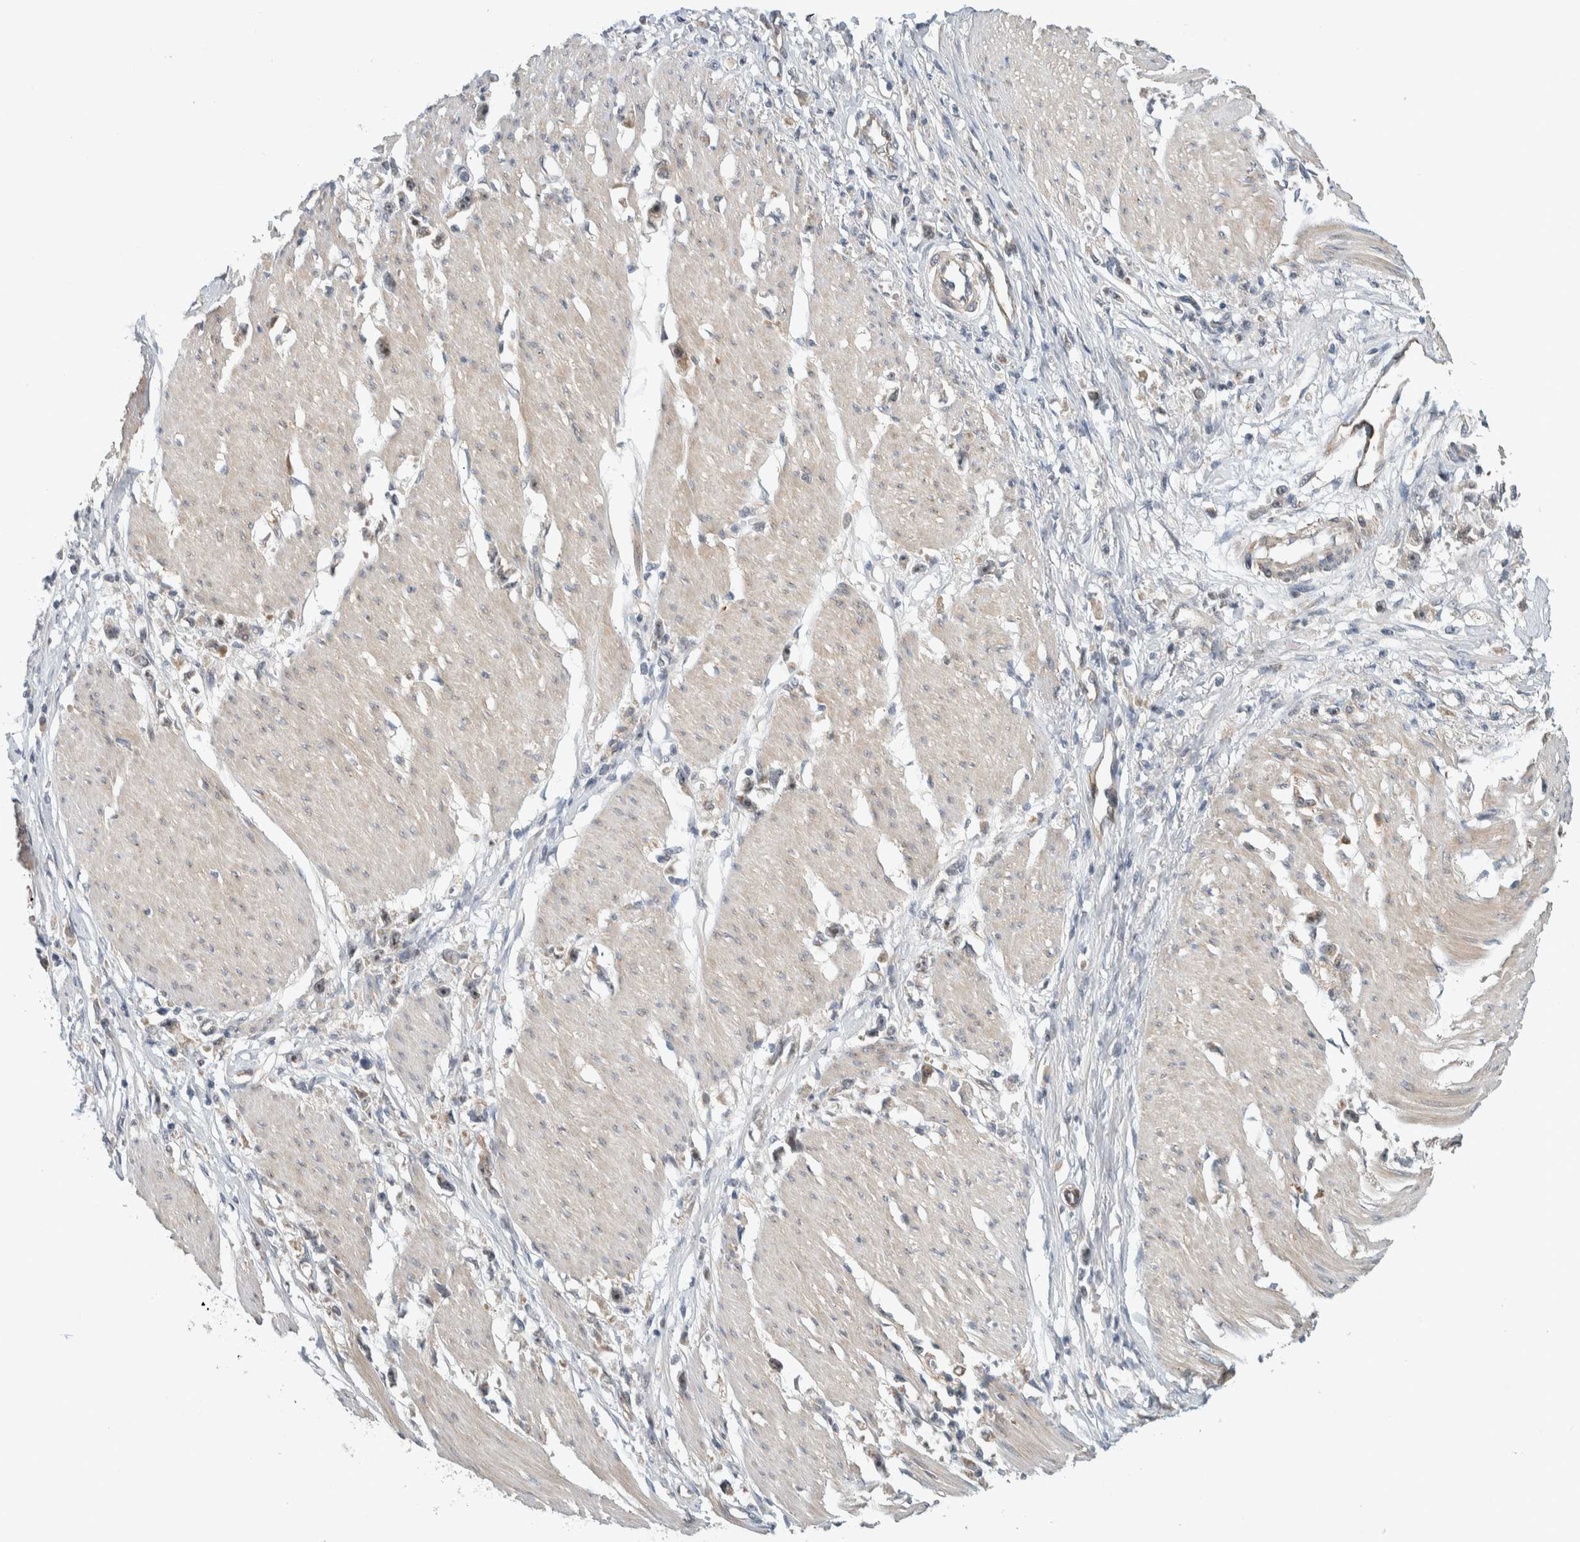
{"staining": {"intensity": "weak", "quantity": "25%-75%", "location": "cytoplasmic/membranous,nuclear"}, "tissue": "stomach cancer", "cell_type": "Tumor cells", "image_type": "cancer", "snomed": [{"axis": "morphology", "description": "Adenocarcinoma, NOS"}, {"axis": "topography", "description": "Stomach"}], "caption": "This is an image of immunohistochemistry staining of adenocarcinoma (stomach), which shows weak positivity in the cytoplasmic/membranous and nuclear of tumor cells.", "gene": "MPRIP", "patient": {"sex": "female", "age": 59}}